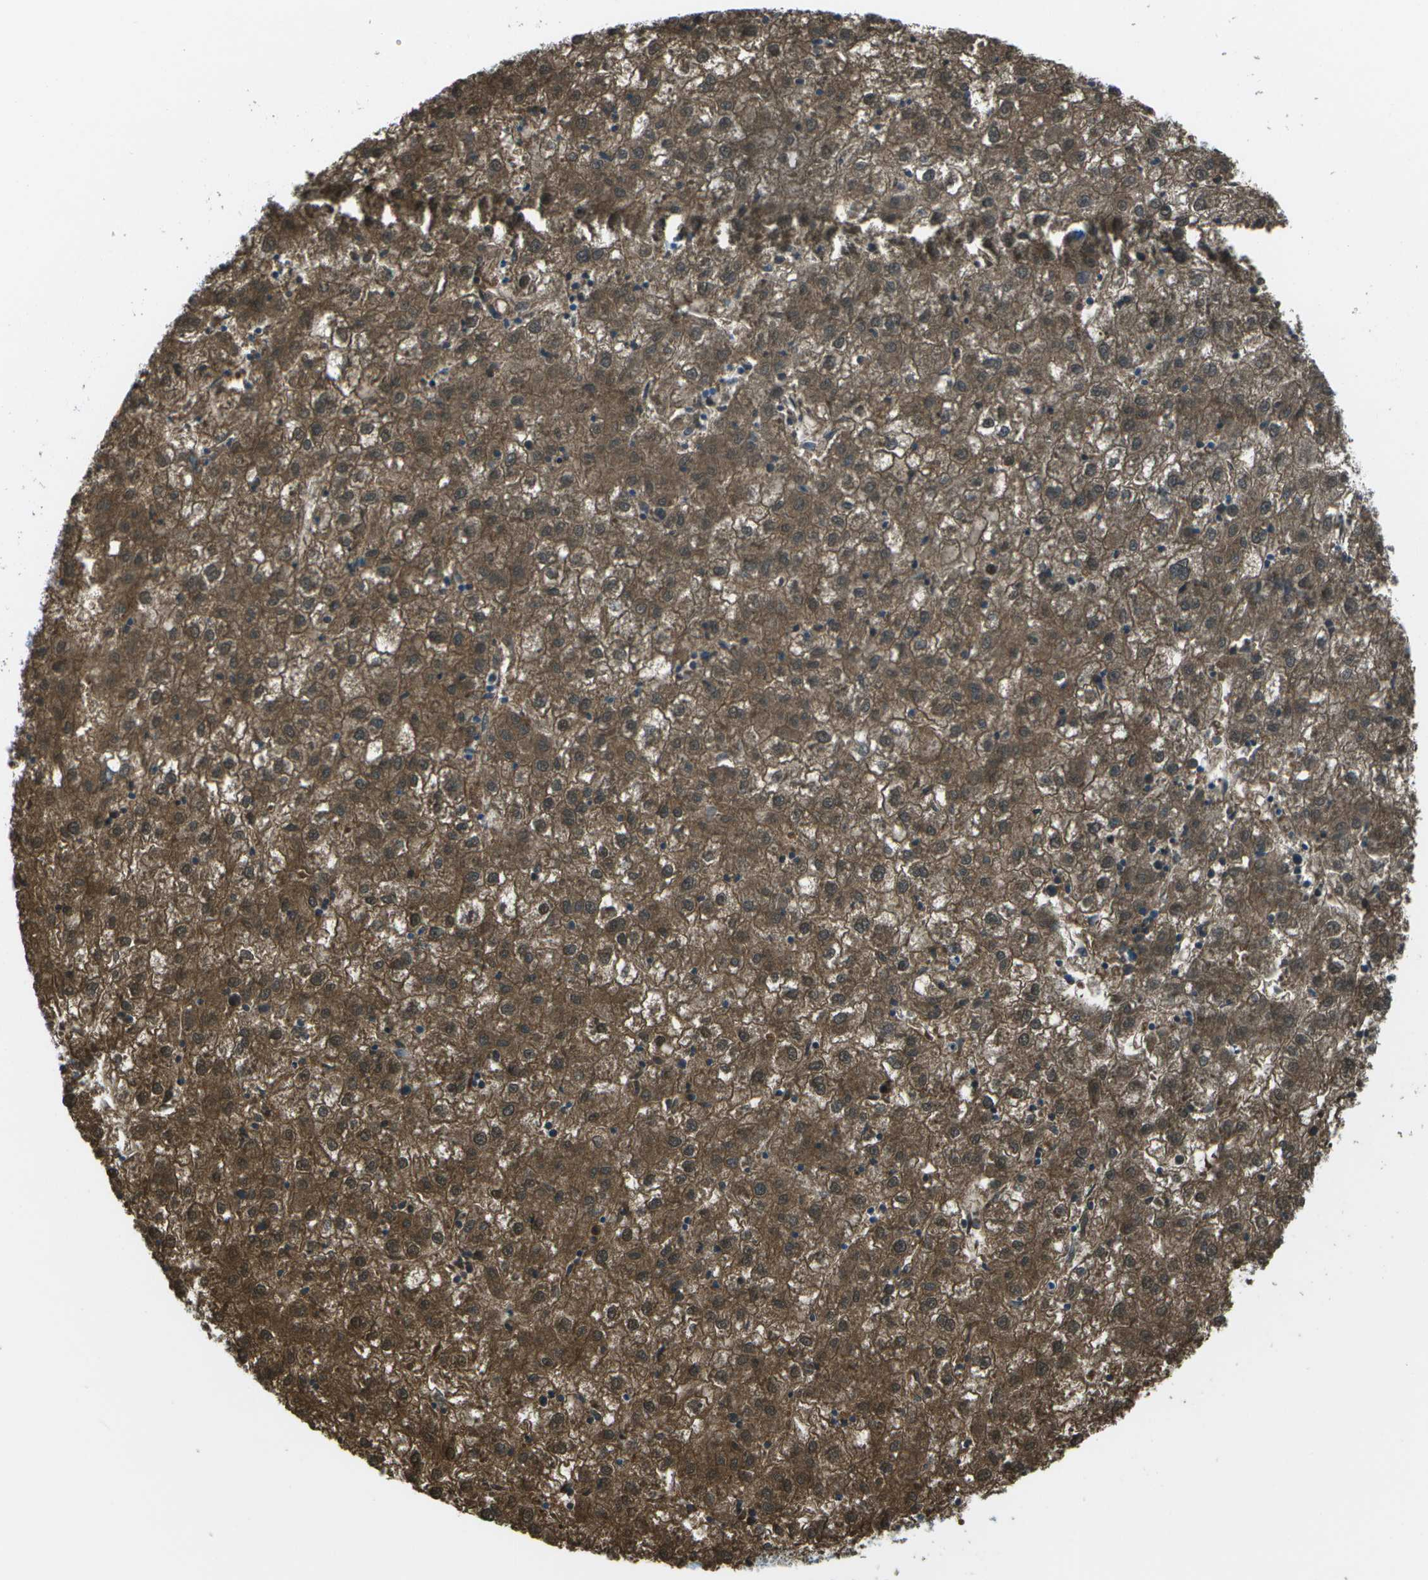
{"staining": {"intensity": "moderate", "quantity": ">75%", "location": "cytoplasmic/membranous"}, "tissue": "liver cancer", "cell_type": "Tumor cells", "image_type": "cancer", "snomed": [{"axis": "morphology", "description": "Carcinoma, Hepatocellular, NOS"}, {"axis": "topography", "description": "Liver"}], "caption": "A micrograph of human liver hepatocellular carcinoma stained for a protein displays moderate cytoplasmic/membranous brown staining in tumor cells. (Stains: DAB in brown, nuclei in blue, Microscopy: brightfield microscopy at high magnification).", "gene": "ASL", "patient": {"sex": "male", "age": 72}}